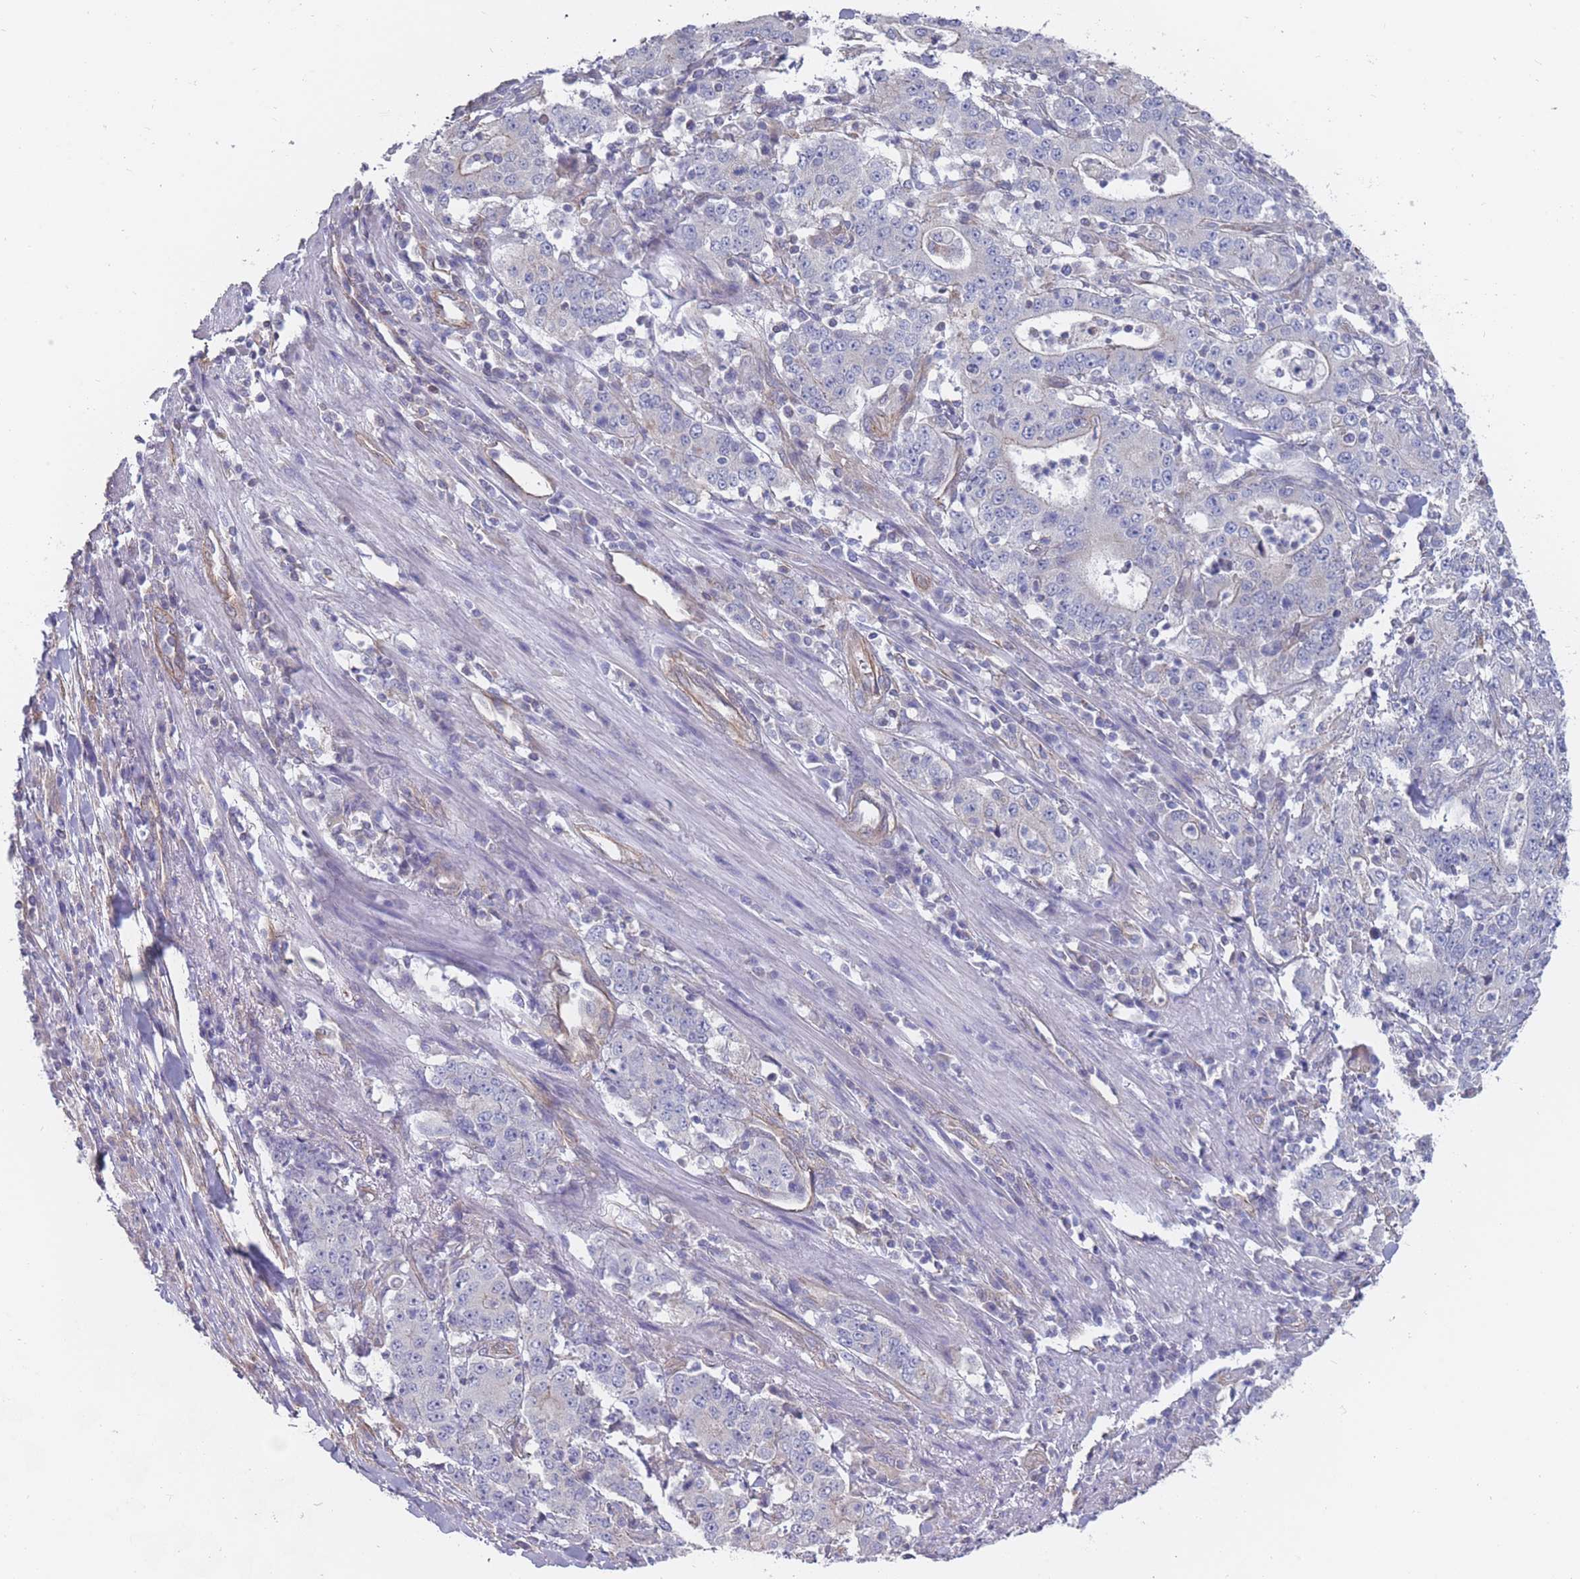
{"staining": {"intensity": "negative", "quantity": "none", "location": "none"}, "tissue": "stomach cancer", "cell_type": "Tumor cells", "image_type": "cancer", "snomed": [{"axis": "morphology", "description": "Normal tissue, NOS"}, {"axis": "morphology", "description": "Adenocarcinoma, NOS"}, {"axis": "topography", "description": "Stomach, upper"}, {"axis": "topography", "description": "Stomach"}], "caption": "Photomicrograph shows no significant protein expression in tumor cells of stomach cancer (adenocarcinoma).", "gene": "SLC1A6", "patient": {"sex": "male", "age": 59}}